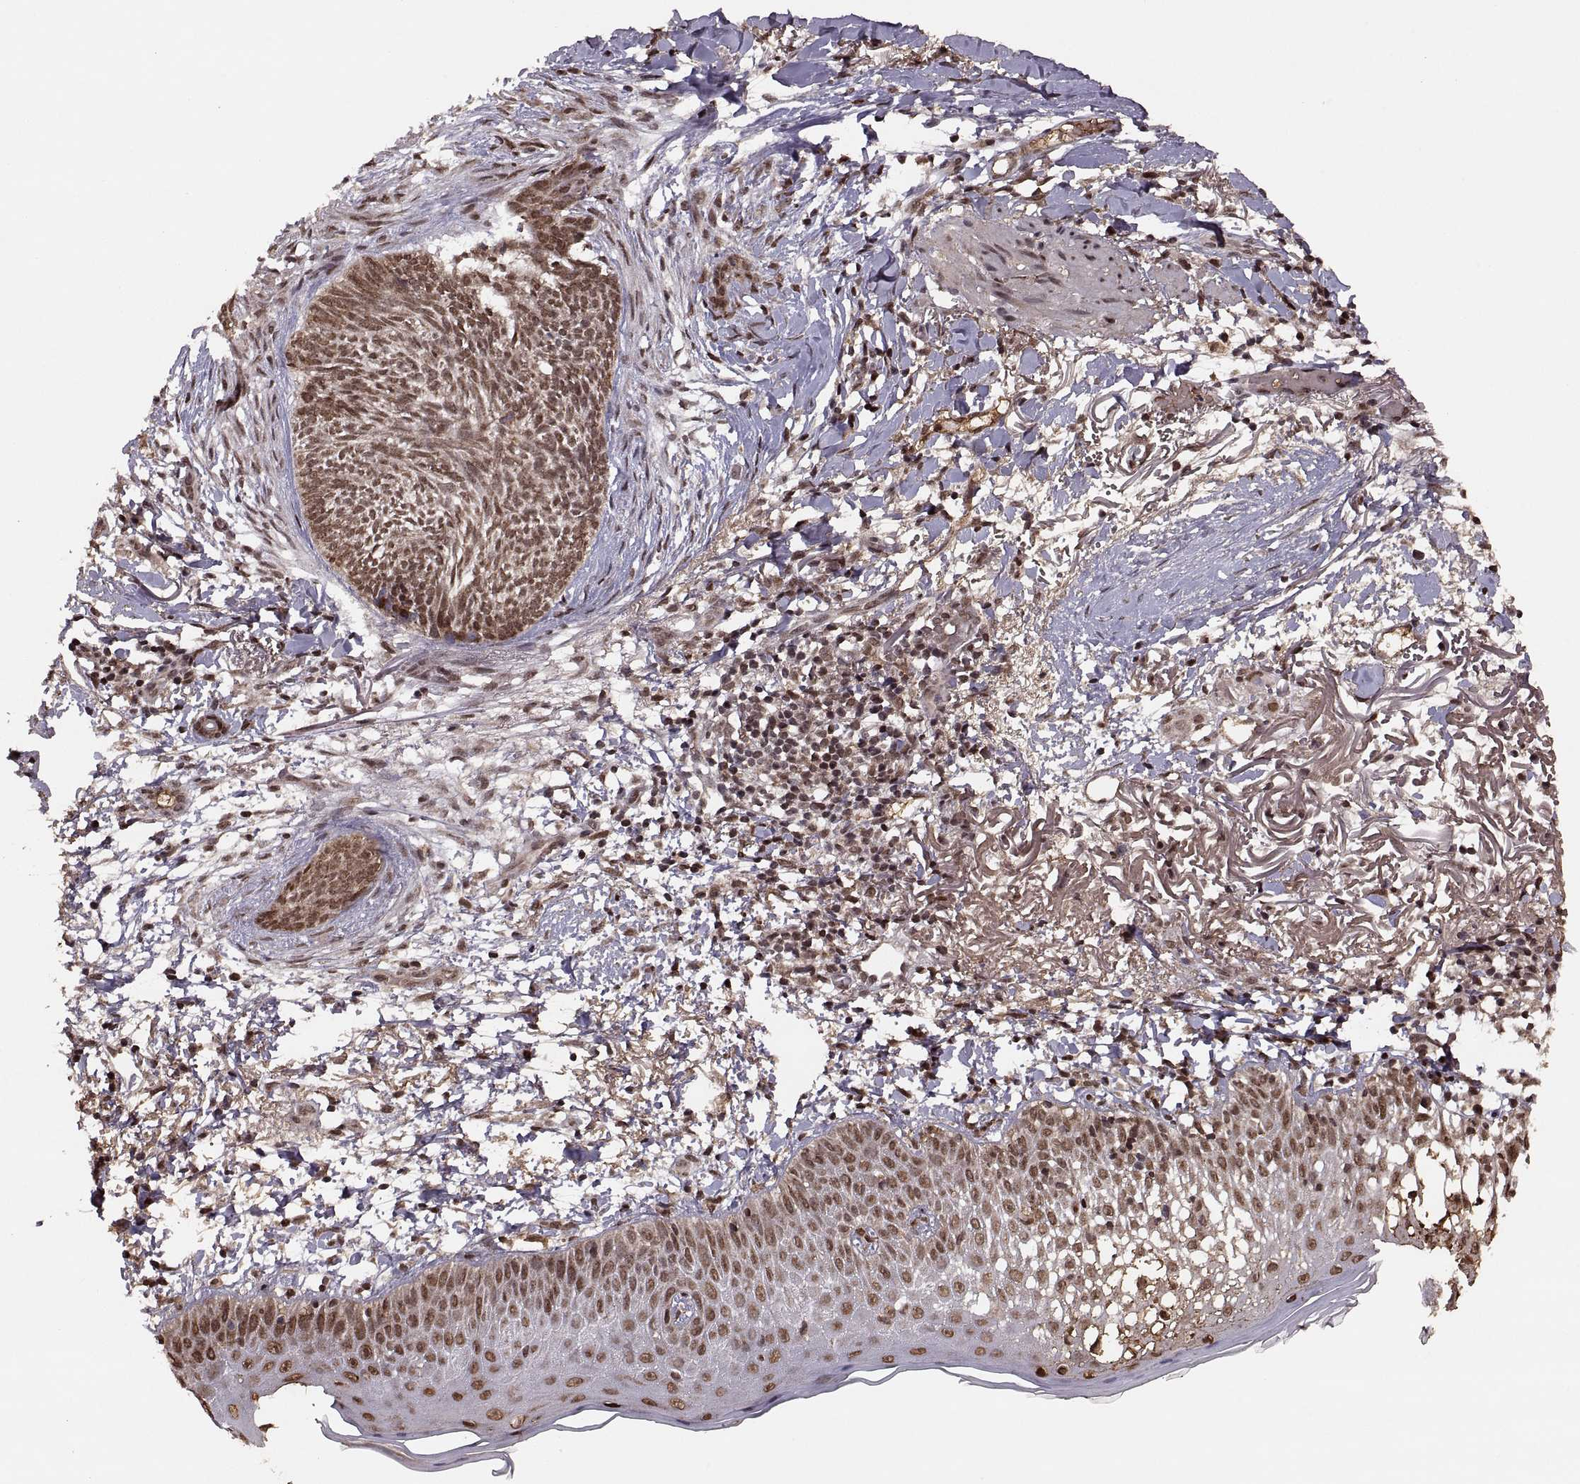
{"staining": {"intensity": "moderate", "quantity": ">75%", "location": "nuclear"}, "tissue": "skin cancer", "cell_type": "Tumor cells", "image_type": "cancer", "snomed": [{"axis": "morphology", "description": "Normal tissue, NOS"}, {"axis": "morphology", "description": "Basal cell carcinoma"}, {"axis": "topography", "description": "Skin"}], "caption": "Protein staining by immunohistochemistry shows moderate nuclear positivity in approximately >75% of tumor cells in basal cell carcinoma (skin).", "gene": "RFT1", "patient": {"sex": "male", "age": 84}}